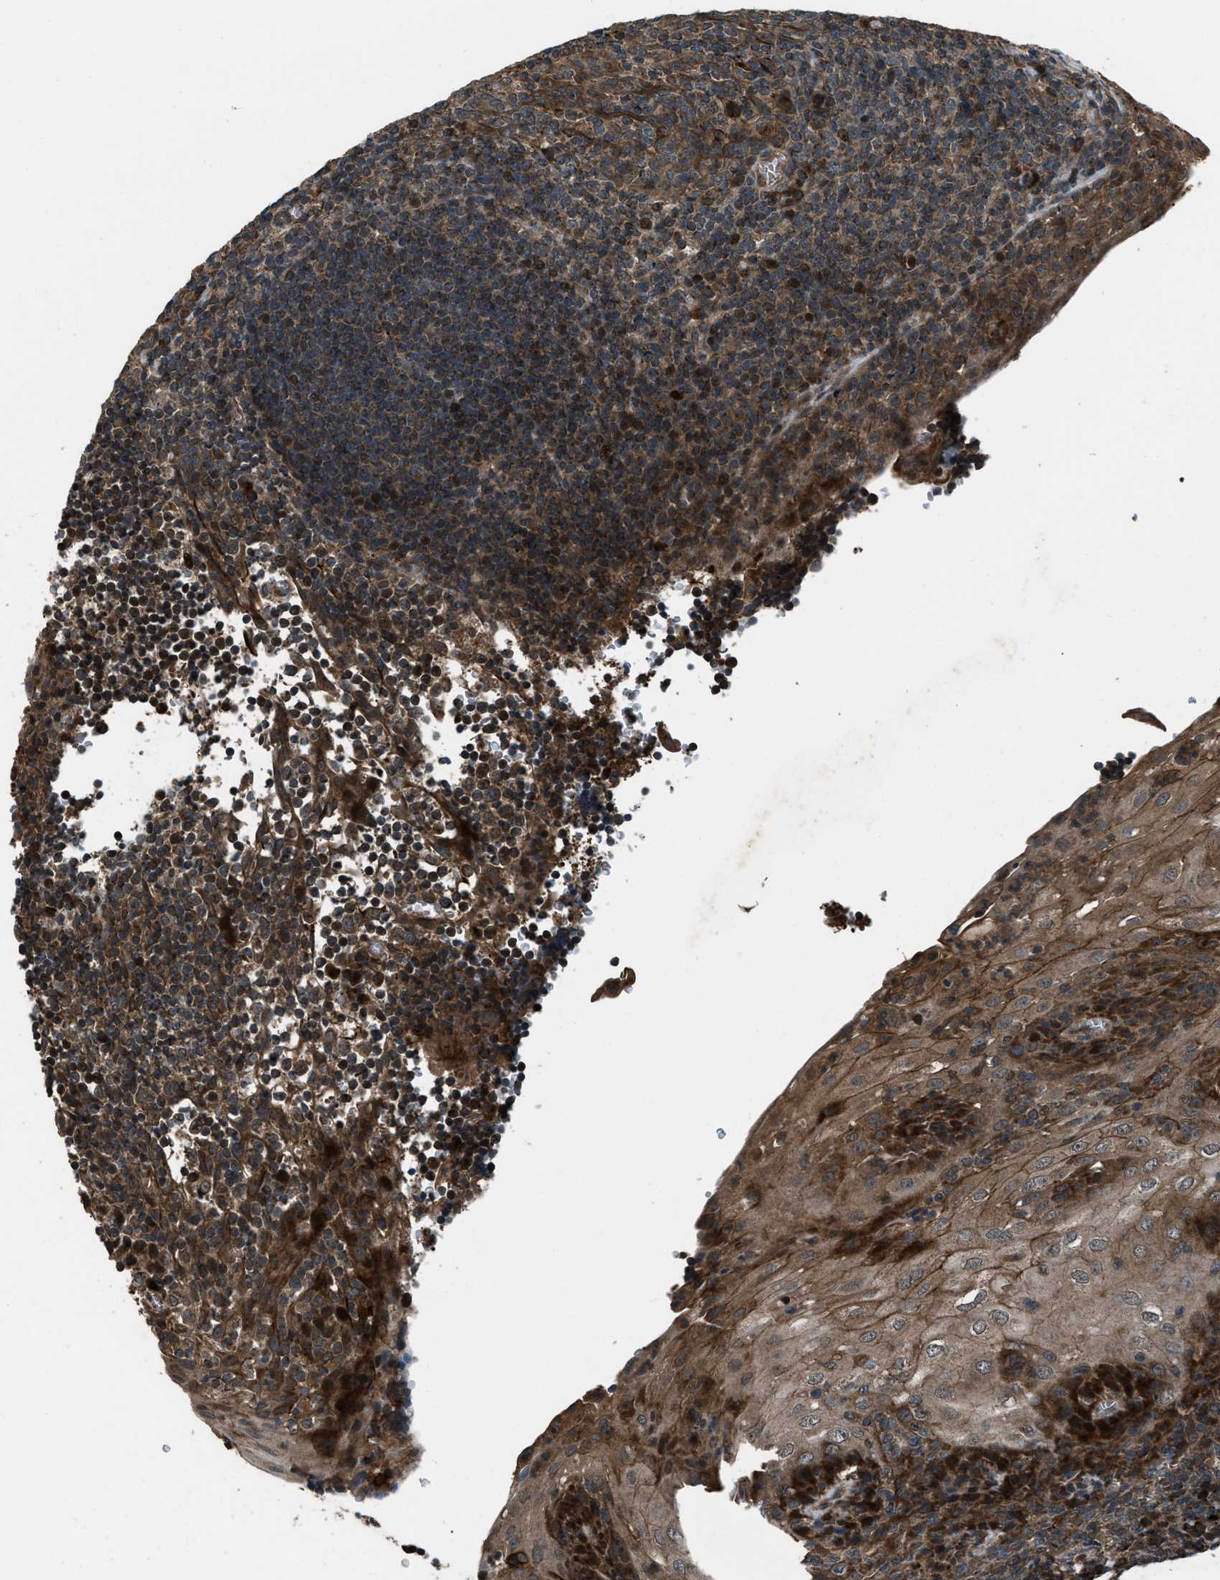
{"staining": {"intensity": "strong", "quantity": "<25%", "location": "cytoplasmic/membranous"}, "tissue": "tonsil", "cell_type": "Germinal center cells", "image_type": "normal", "snomed": [{"axis": "morphology", "description": "Normal tissue, NOS"}, {"axis": "topography", "description": "Tonsil"}], "caption": "IHC micrograph of unremarkable tonsil: tonsil stained using immunohistochemistry exhibits medium levels of strong protein expression localized specifically in the cytoplasmic/membranous of germinal center cells, appearing as a cytoplasmic/membranous brown color.", "gene": "IRAK4", "patient": {"sex": "male", "age": 37}}